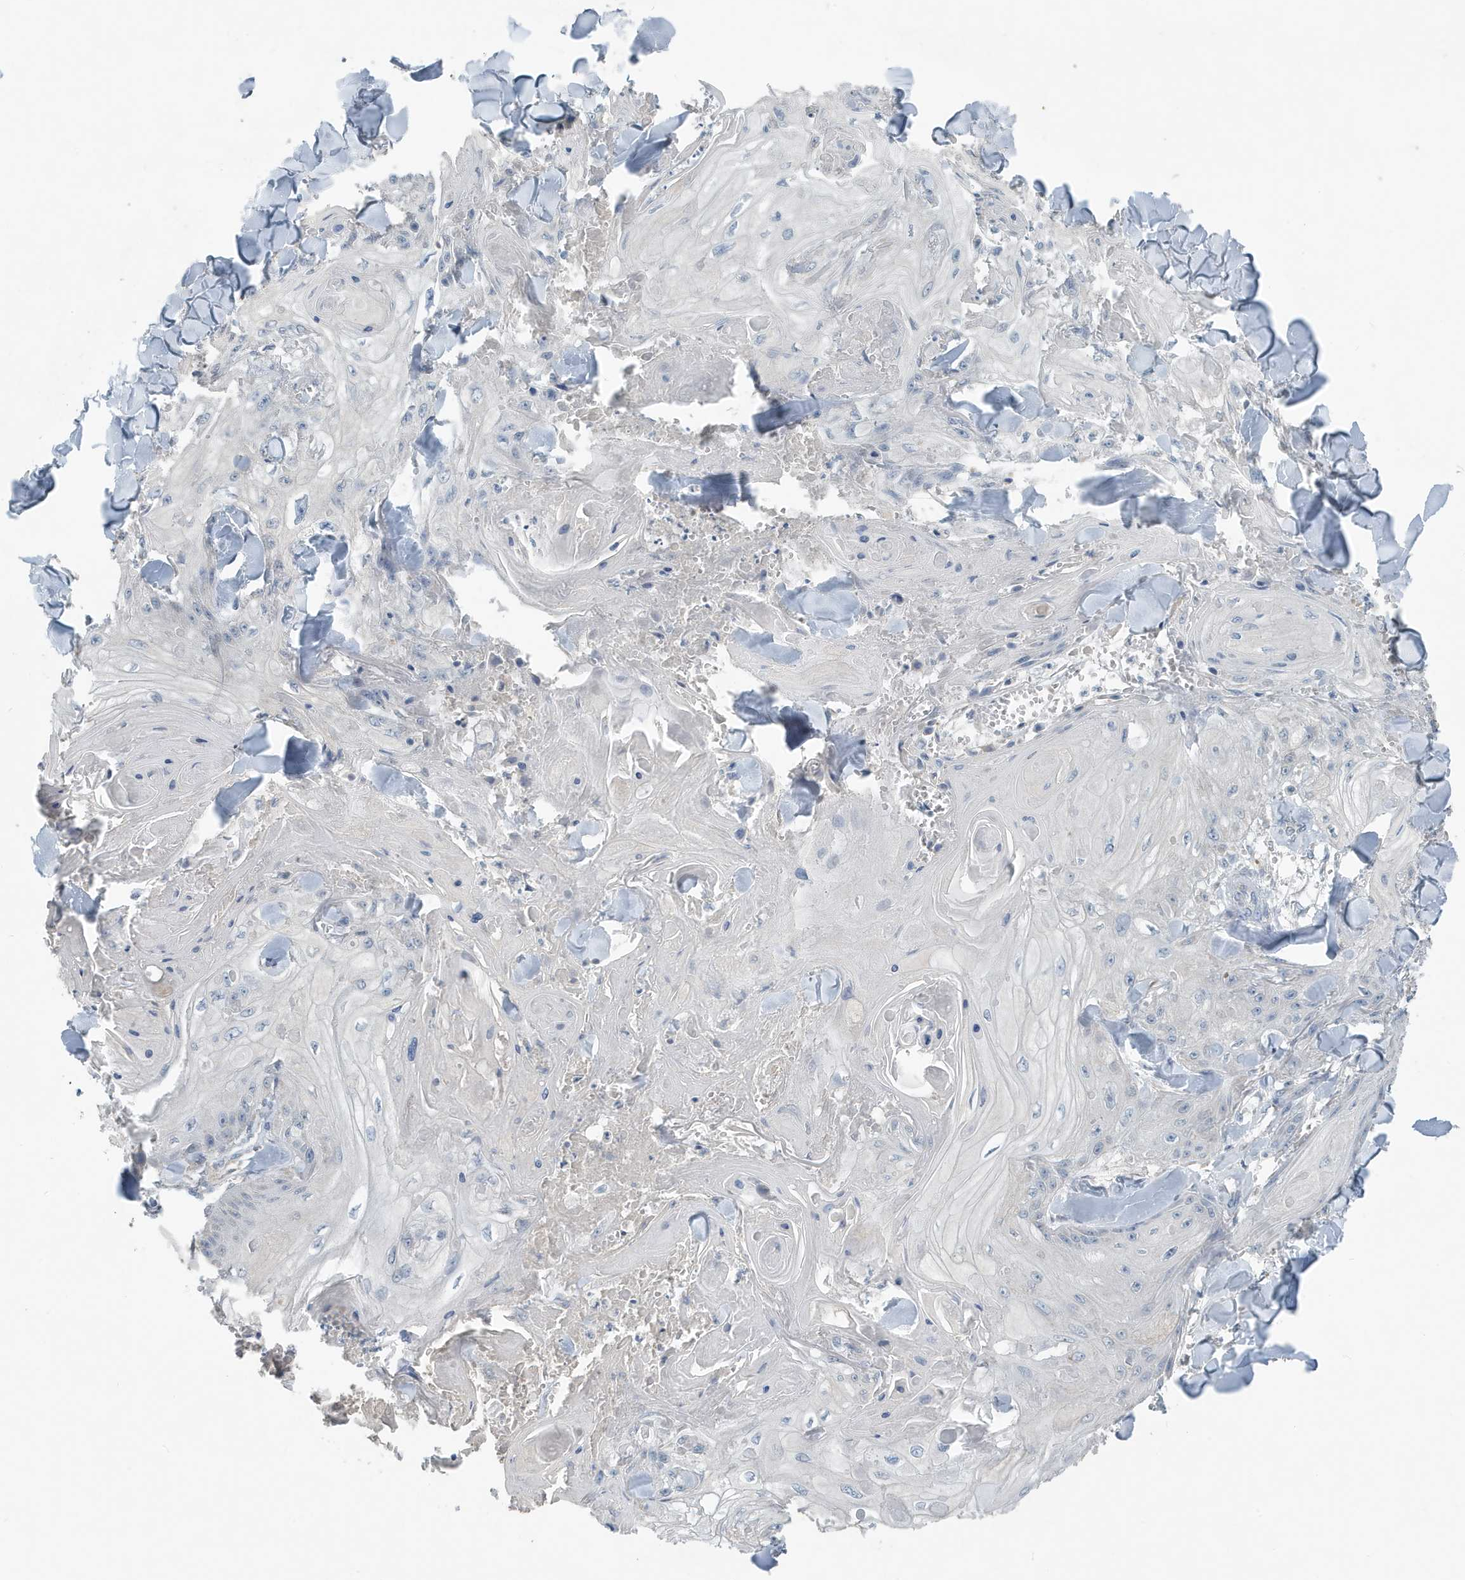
{"staining": {"intensity": "negative", "quantity": "none", "location": "none"}, "tissue": "skin cancer", "cell_type": "Tumor cells", "image_type": "cancer", "snomed": [{"axis": "morphology", "description": "Squamous cell carcinoma, NOS"}, {"axis": "topography", "description": "Skin"}], "caption": "A photomicrograph of human skin cancer (squamous cell carcinoma) is negative for staining in tumor cells.", "gene": "UGT2B4", "patient": {"sex": "male", "age": 74}}